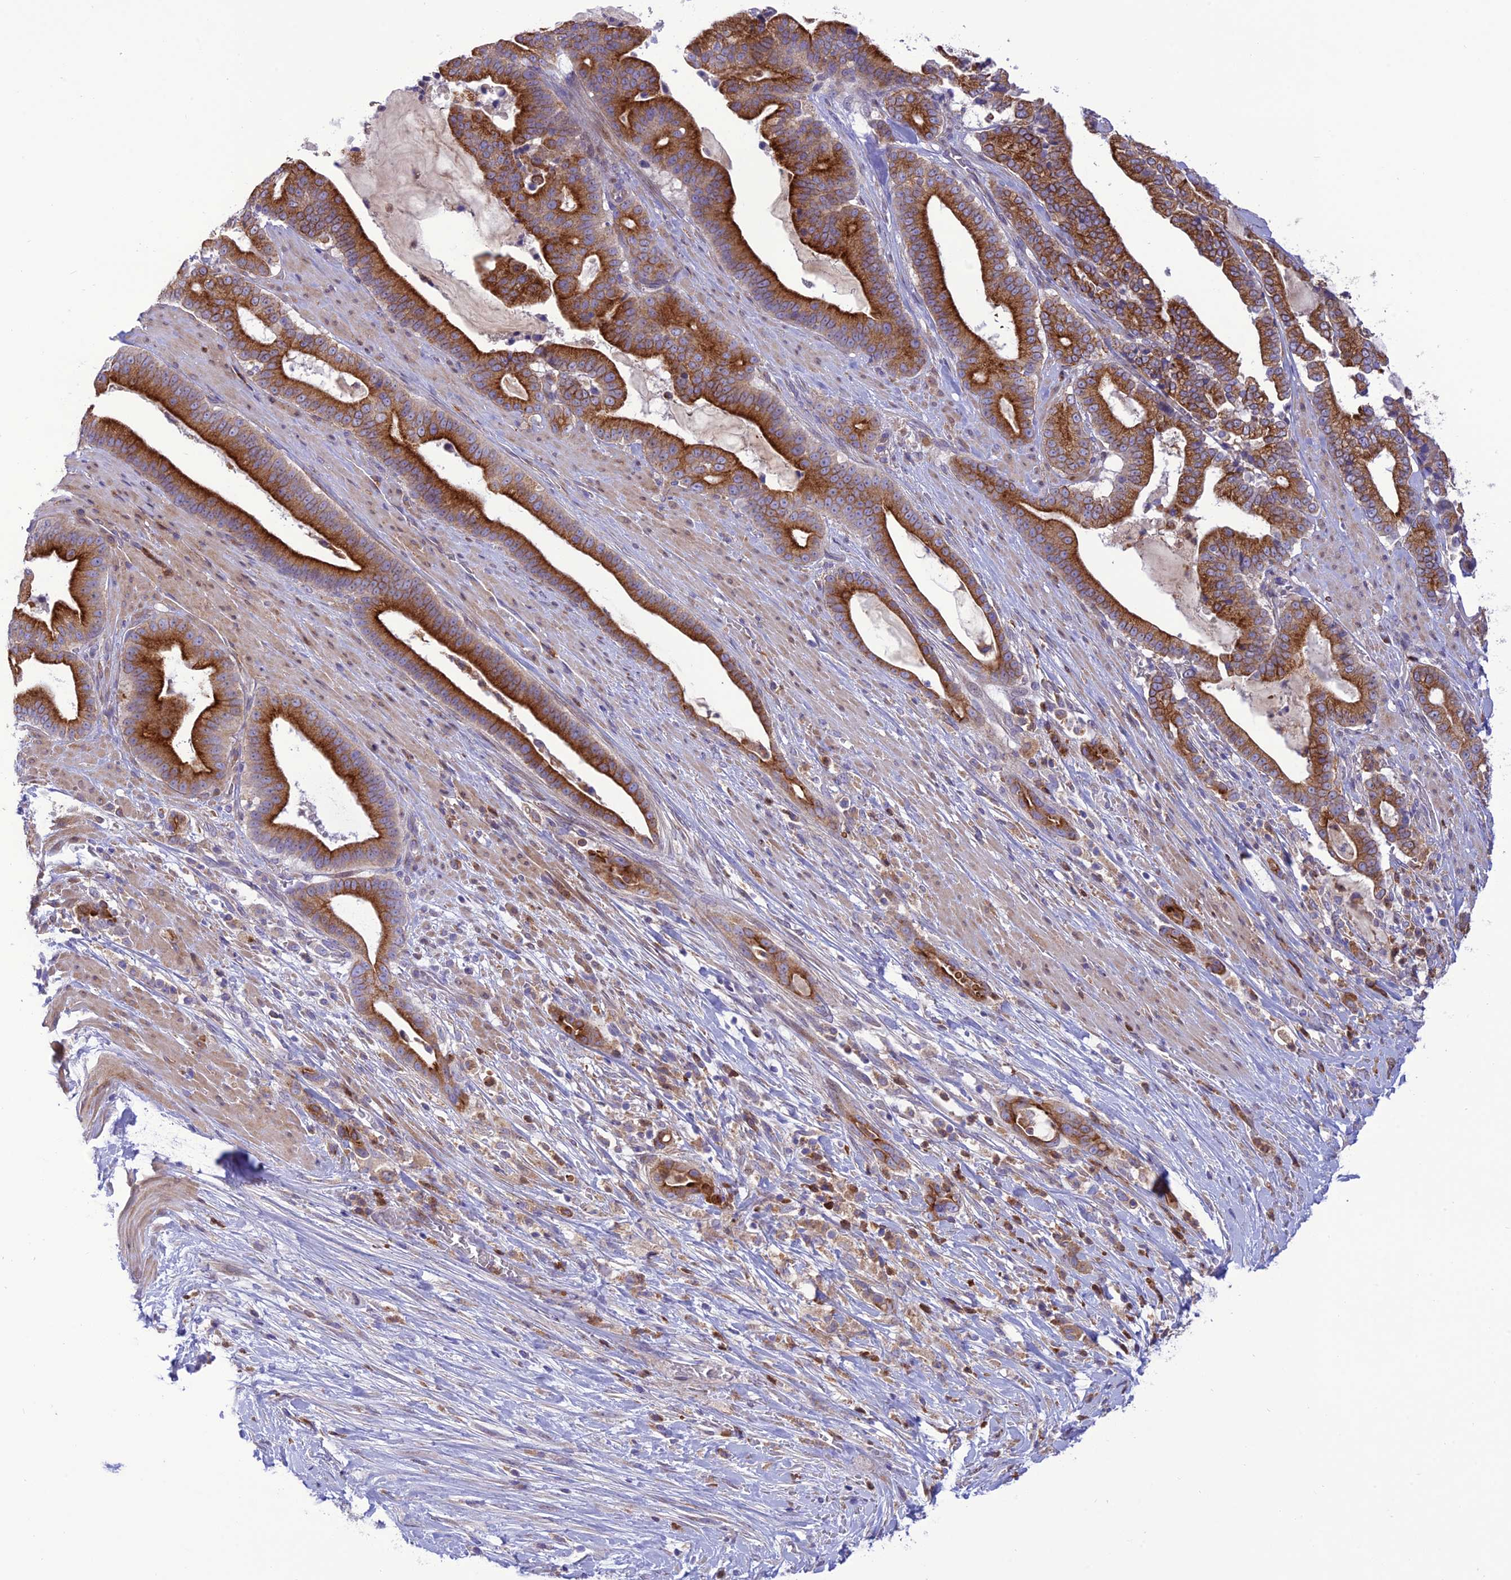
{"staining": {"intensity": "strong", "quantity": ">75%", "location": "cytoplasmic/membranous"}, "tissue": "pancreatic cancer", "cell_type": "Tumor cells", "image_type": "cancer", "snomed": [{"axis": "morphology", "description": "Adenocarcinoma, NOS"}, {"axis": "topography", "description": "Pancreas"}], "caption": "Immunohistochemistry histopathology image of pancreatic cancer (adenocarcinoma) stained for a protein (brown), which shows high levels of strong cytoplasmic/membranous expression in approximately >75% of tumor cells.", "gene": "JMY", "patient": {"sex": "male", "age": 63}}